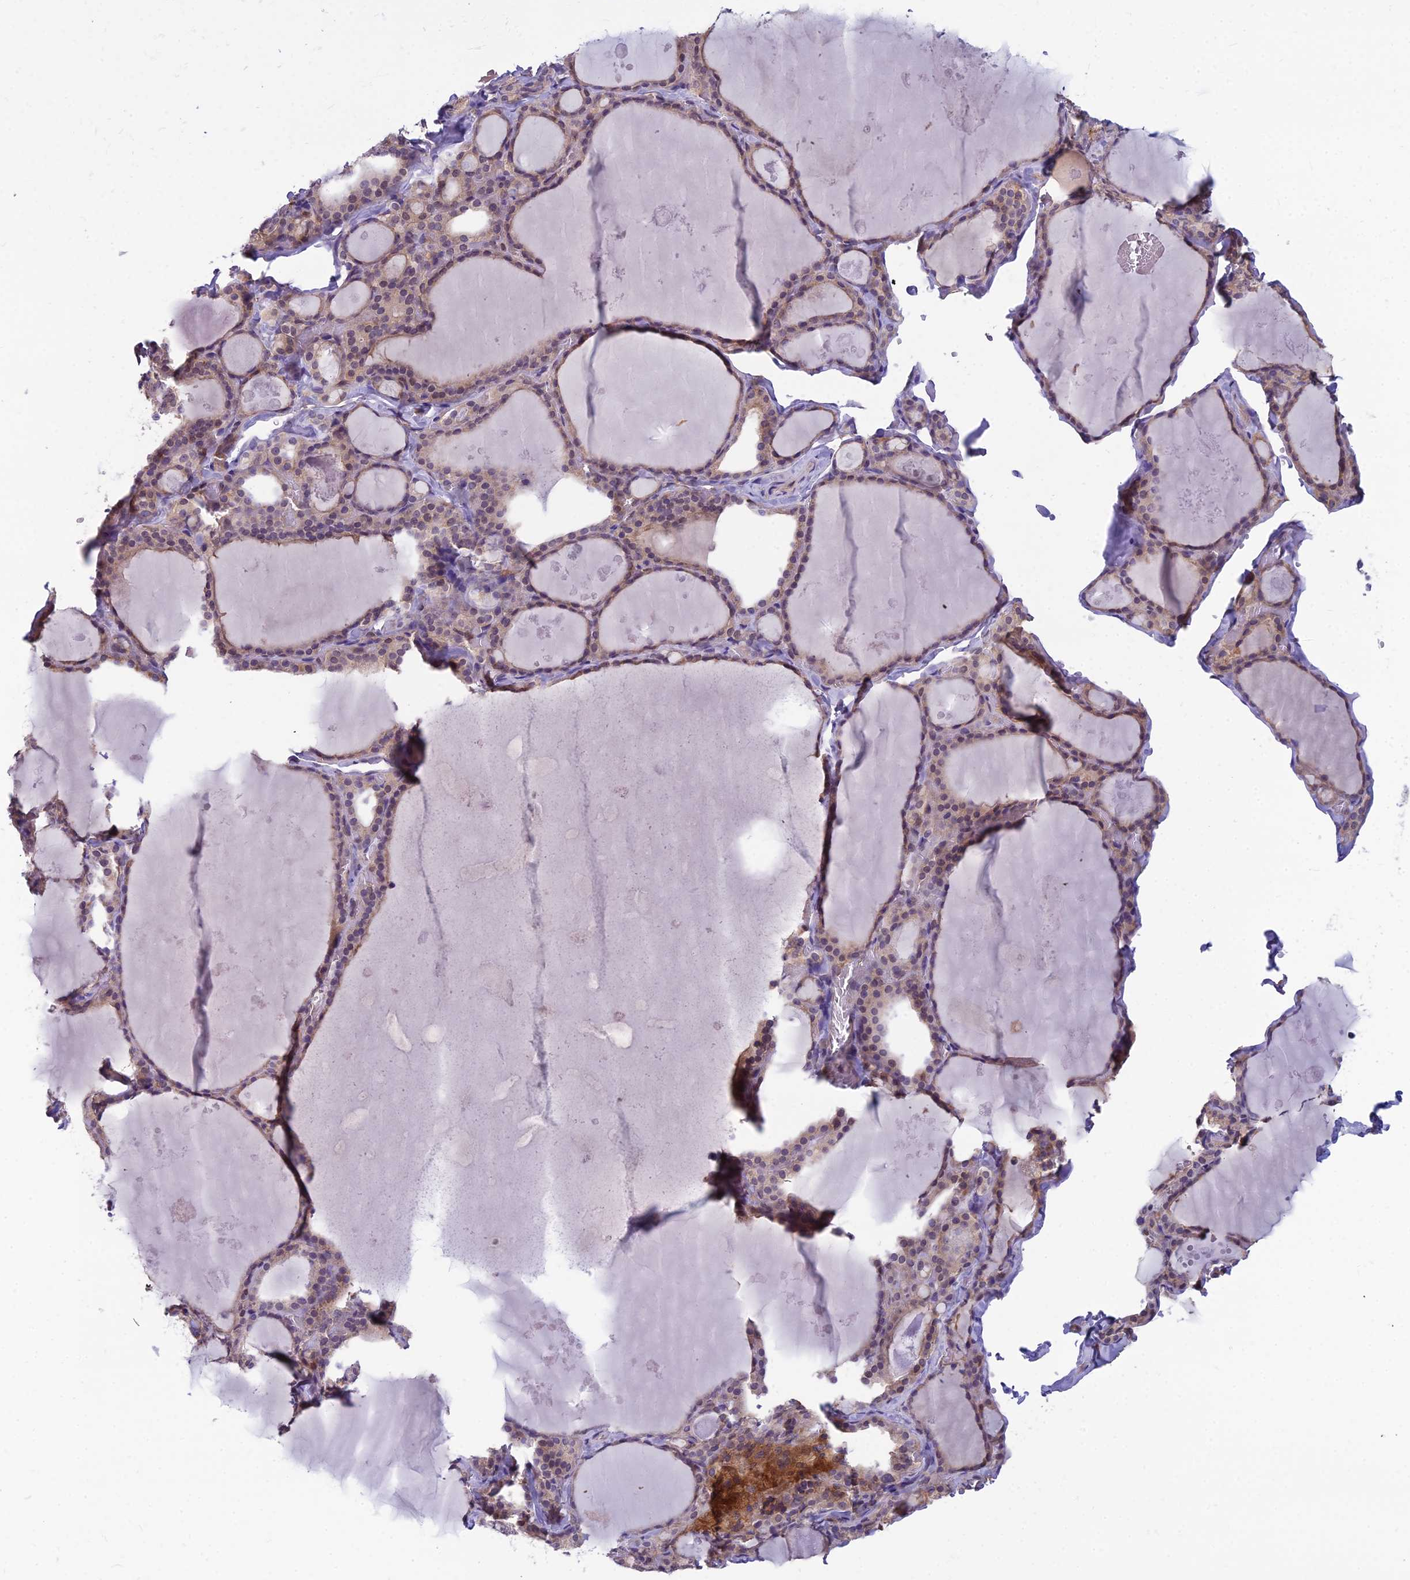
{"staining": {"intensity": "weak", "quantity": "25%-75%", "location": "cytoplasmic/membranous"}, "tissue": "thyroid gland", "cell_type": "Glandular cells", "image_type": "normal", "snomed": [{"axis": "morphology", "description": "Normal tissue, NOS"}, {"axis": "topography", "description": "Thyroid gland"}], "caption": "Protein expression analysis of unremarkable human thyroid gland reveals weak cytoplasmic/membranous positivity in approximately 25%-75% of glandular cells.", "gene": "MVD", "patient": {"sex": "male", "age": 56}}